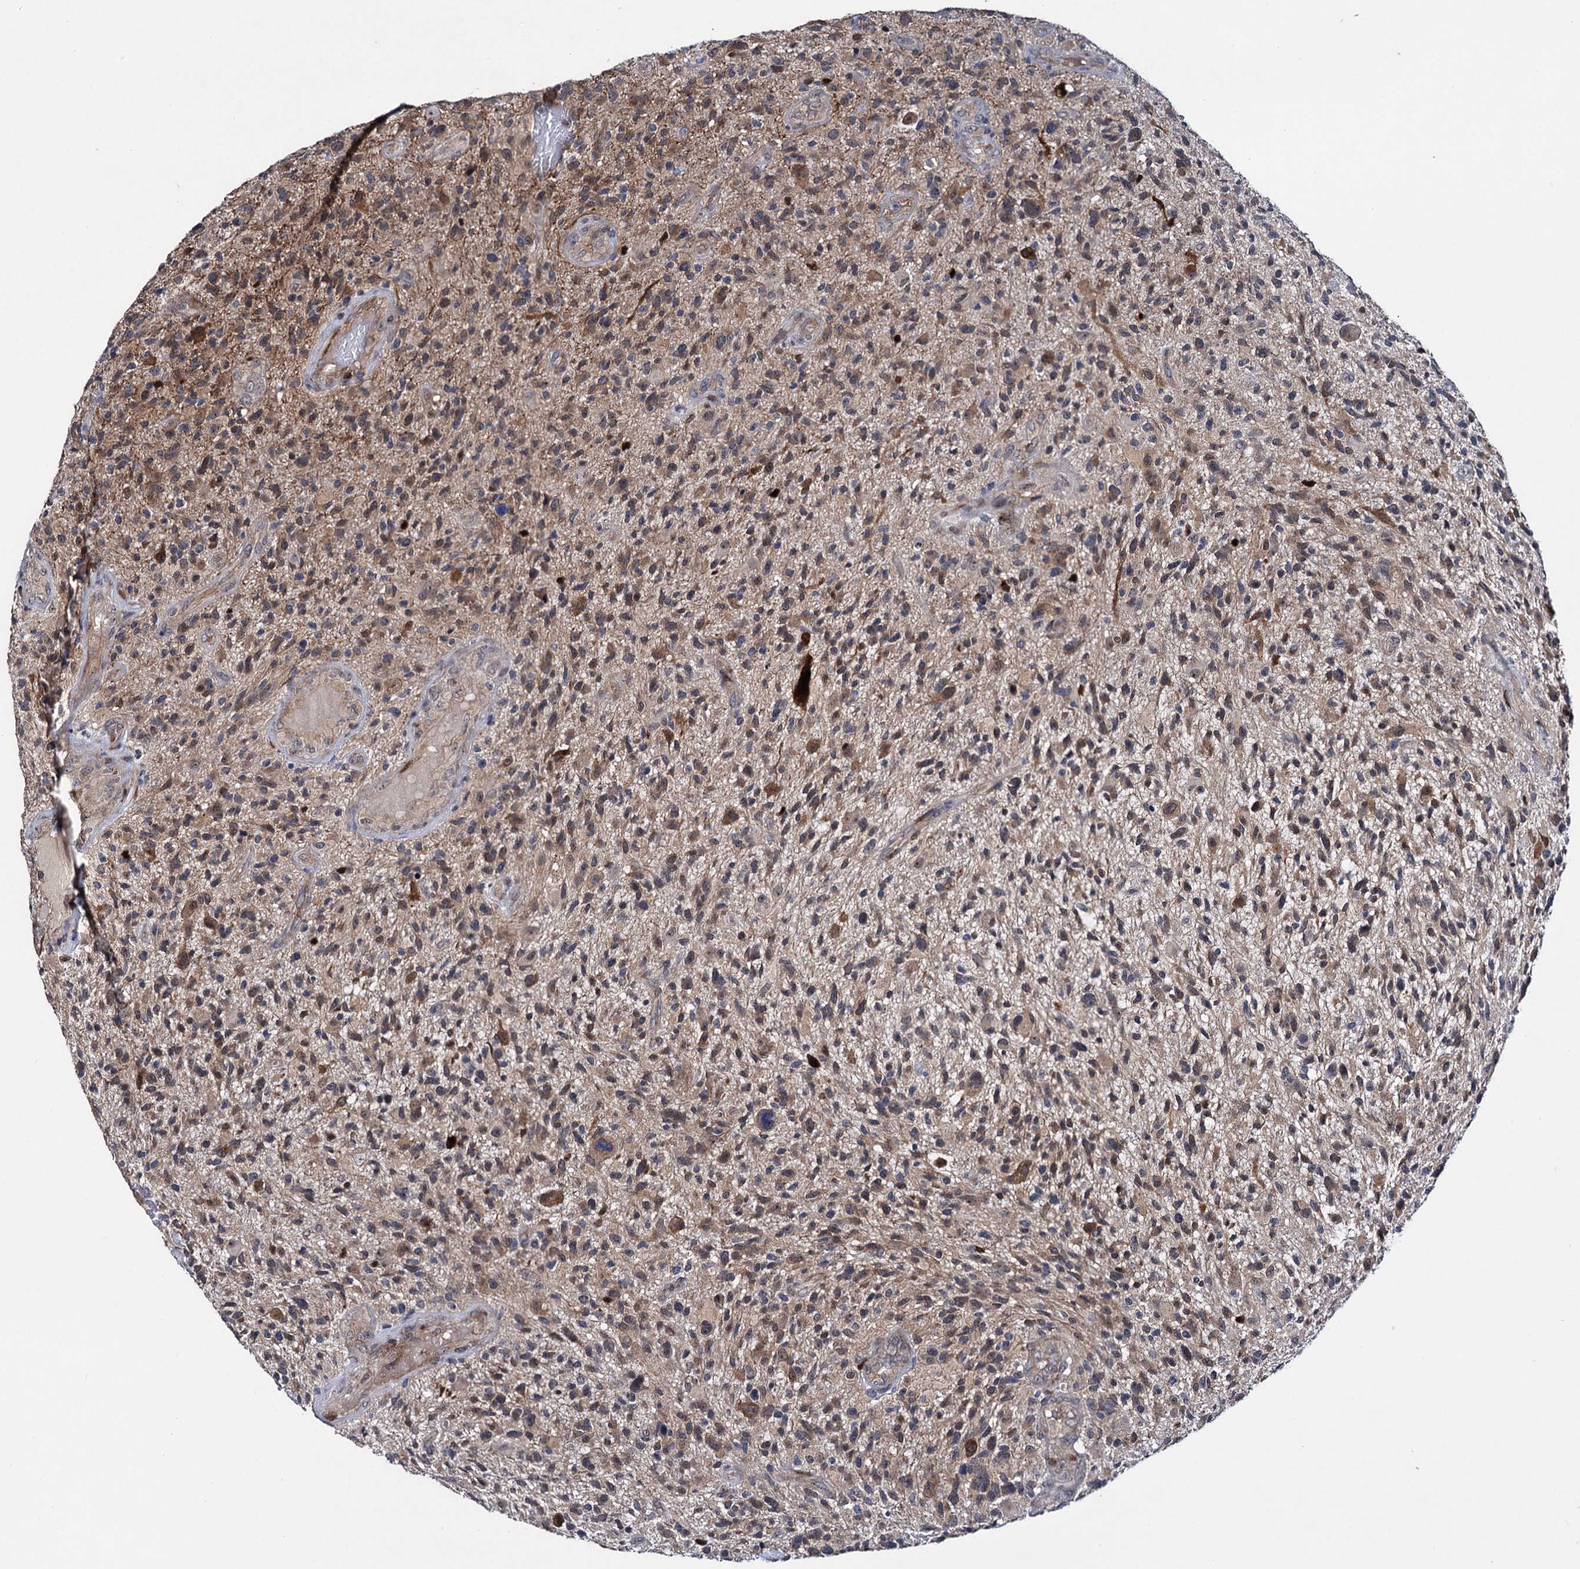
{"staining": {"intensity": "weak", "quantity": "25%-75%", "location": "cytoplasmic/membranous"}, "tissue": "glioma", "cell_type": "Tumor cells", "image_type": "cancer", "snomed": [{"axis": "morphology", "description": "Glioma, malignant, High grade"}, {"axis": "topography", "description": "Brain"}], "caption": "Tumor cells reveal low levels of weak cytoplasmic/membranous positivity in approximately 25%-75% of cells in human high-grade glioma (malignant). (DAB (3,3'-diaminobenzidine) IHC, brown staining for protein, blue staining for nuclei).", "gene": "EYA4", "patient": {"sex": "male", "age": 47}}